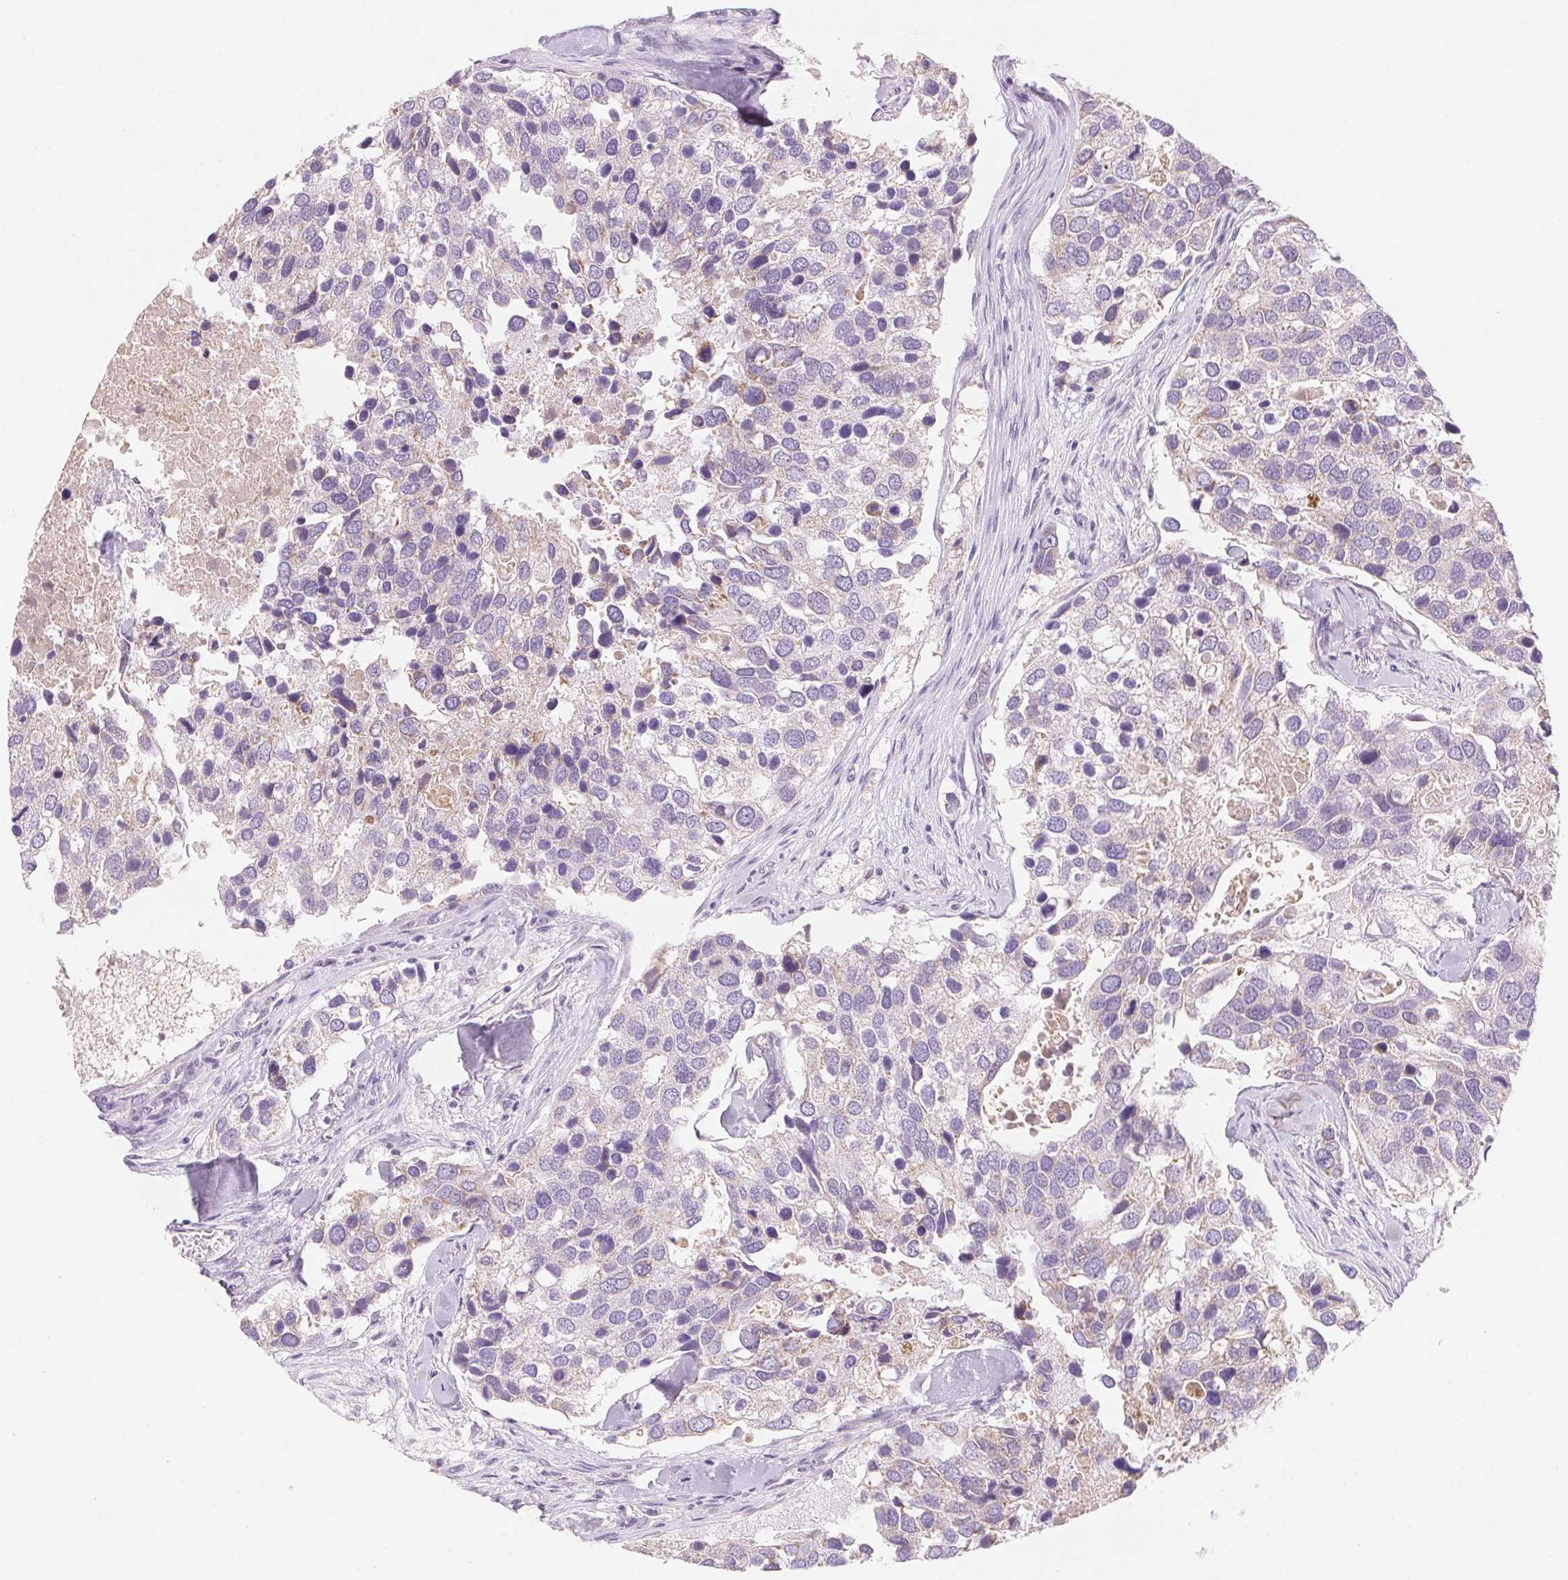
{"staining": {"intensity": "negative", "quantity": "none", "location": "none"}, "tissue": "breast cancer", "cell_type": "Tumor cells", "image_type": "cancer", "snomed": [{"axis": "morphology", "description": "Duct carcinoma"}, {"axis": "topography", "description": "Breast"}], "caption": "Immunohistochemical staining of human breast cancer (invasive ductal carcinoma) displays no significant expression in tumor cells. (Brightfield microscopy of DAB immunohistochemistry (IHC) at high magnification).", "gene": "DPPA5", "patient": {"sex": "female", "age": 83}}